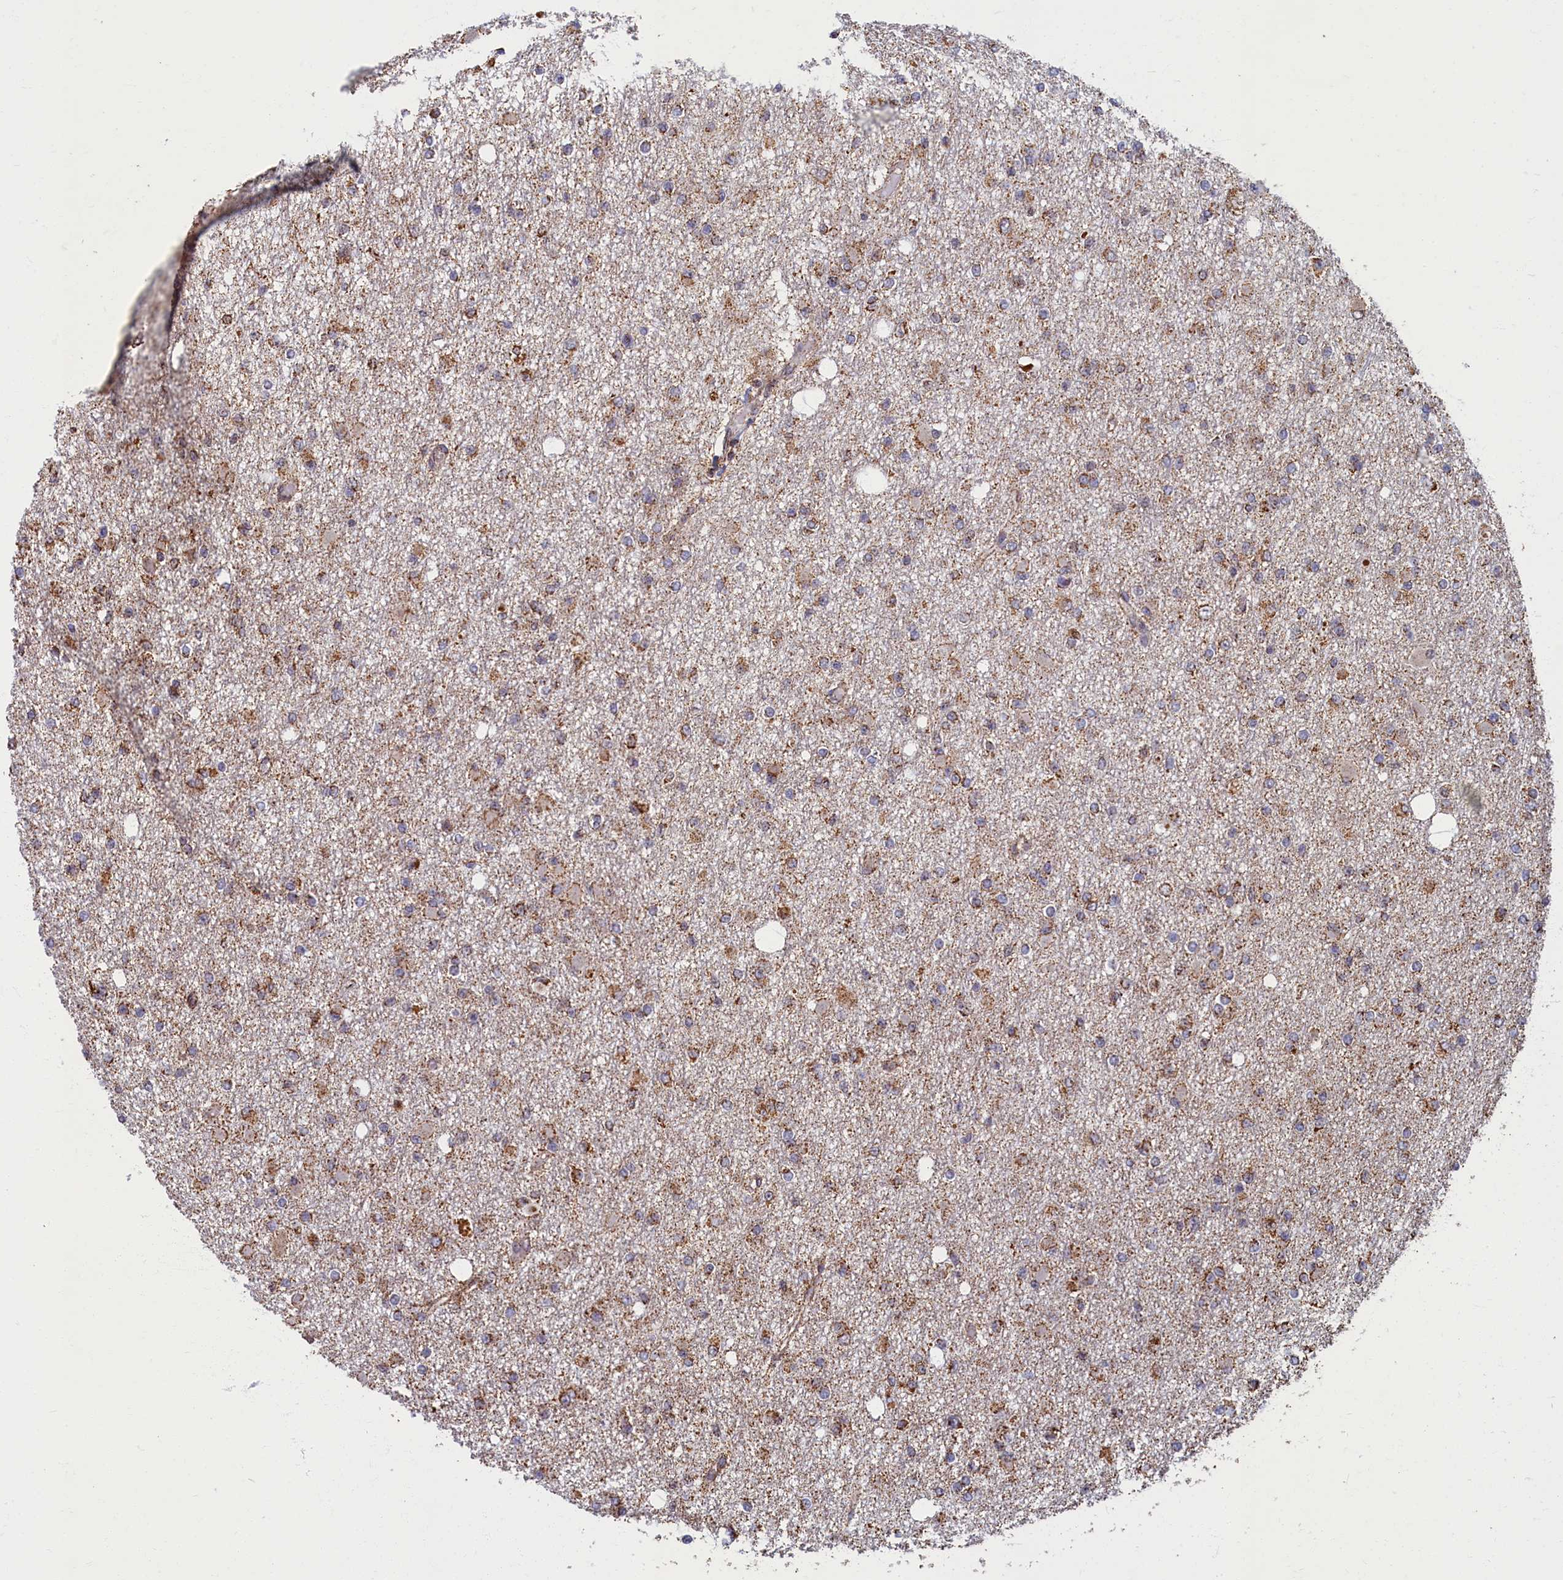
{"staining": {"intensity": "moderate", "quantity": "25%-75%", "location": "cytoplasmic/membranous"}, "tissue": "glioma", "cell_type": "Tumor cells", "image_type": "cancer", "snomed": [{"axis": "morphology", "description": "Glioma, malignant, Low grade"}, {"axis": "topography", "description": "Brain"}], "caption": "Glioma was stained to show a protein in brown. There is medium levels of moderate cytoplasmic/membranous staining in approximately 25%-75% of tumor cells. (DAB (3,3'-diaminobenzidine) = brown stain, brightfield microscopy at high magnification).", "gene": "SPR", "patient": {"sex": "female", "age": 22}}